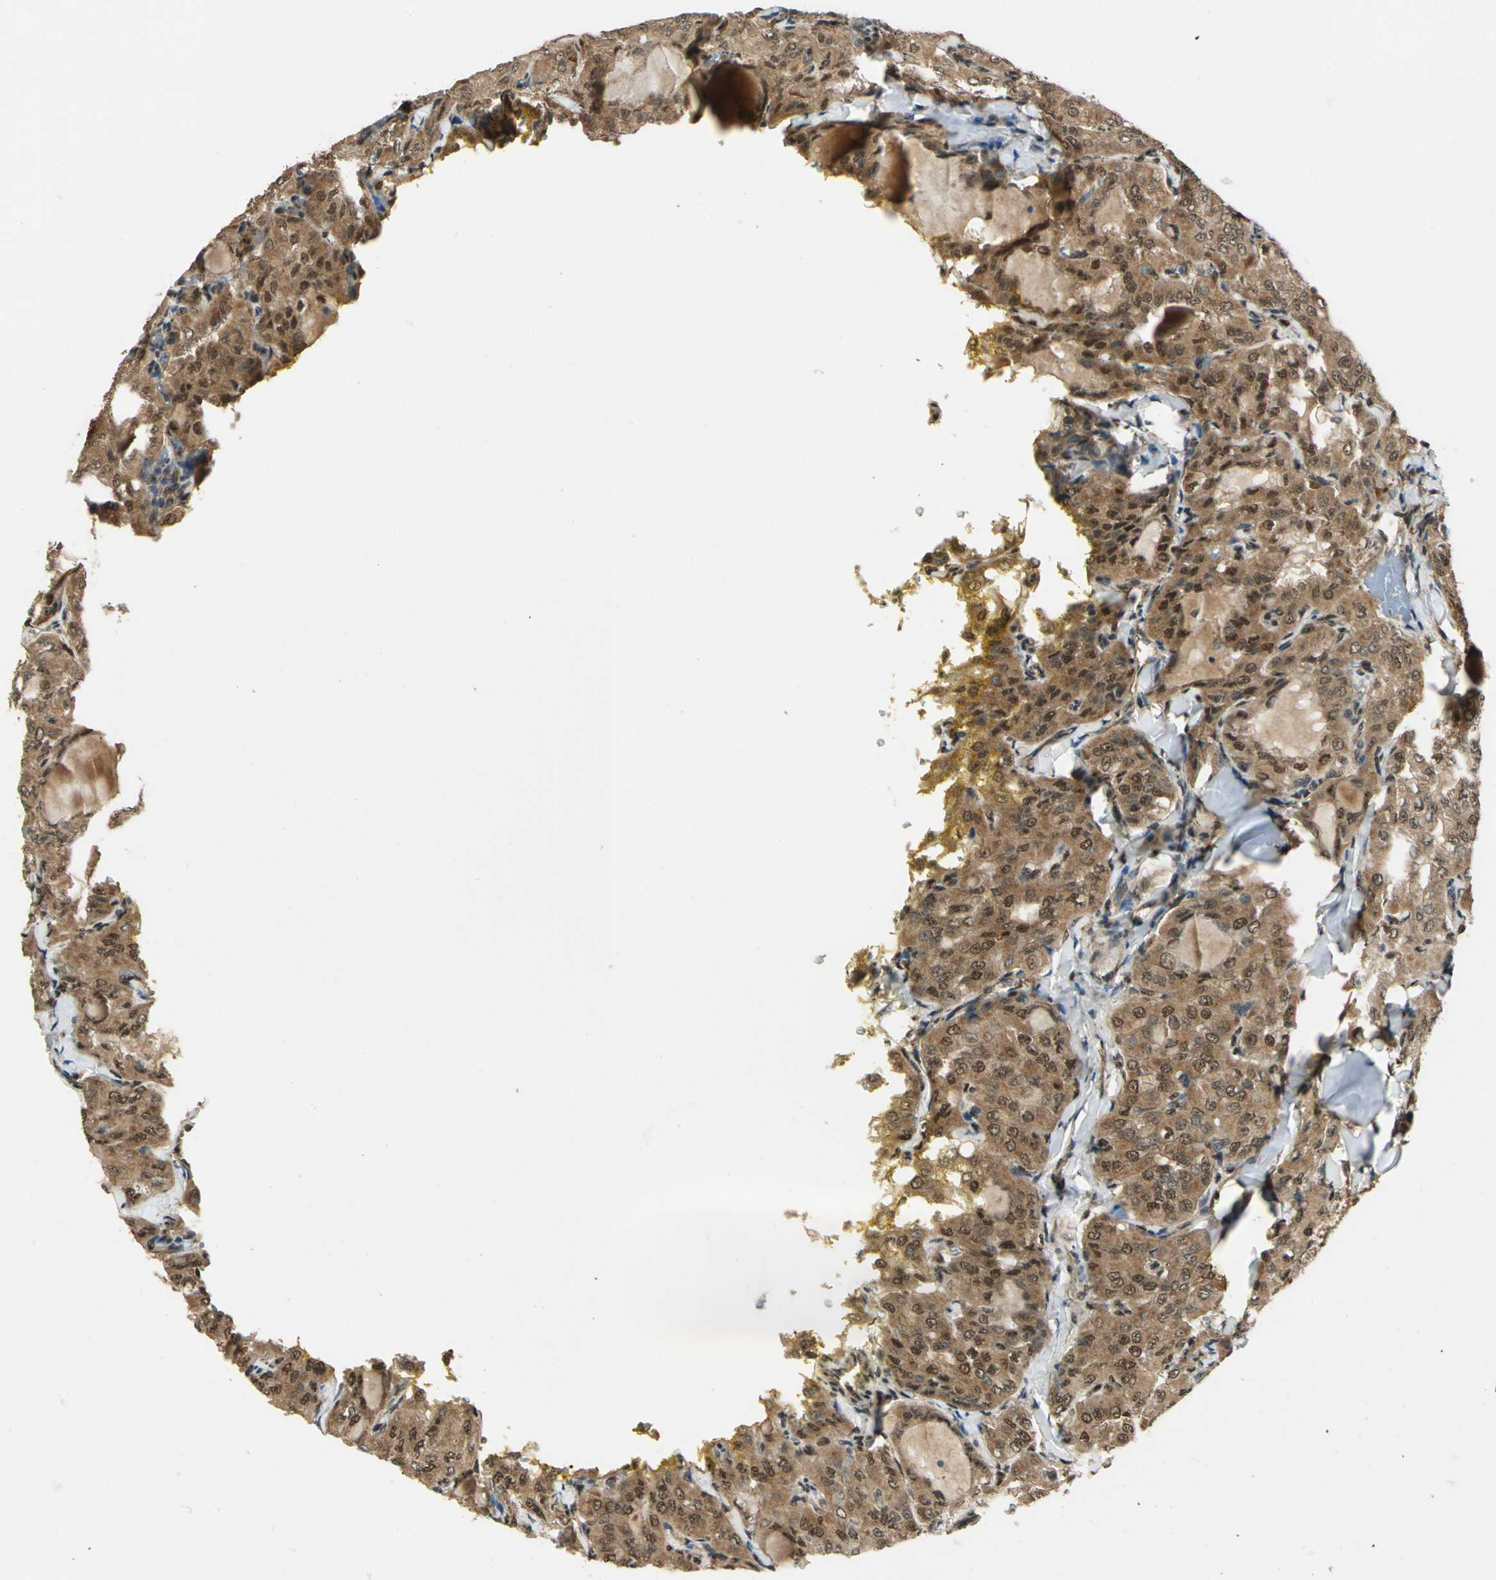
{"staining": {"intensity": "moderate", "quantity": ">75%", "location": "cytoplasmic/membranous,nuclear"}, "tissue": "thyroid cancer", "cell_type": "Tumor cells", "image_type": "cancer", "snomed": [{"axis": "morphology", "description": "Papillary adenocarcinoma, NOS"}, {"axis": "topography", "description": "Thyroid gland"}], "caption": "Tumor cells reveal medium levels of moderate cytoplasmic/membranous and nuclear positivity in approximately >75% of cells in papillary adenocarcinoma (thyroid).", "gene": "PPP1R13L", "patient": {"sex": "male", "age": 20}}